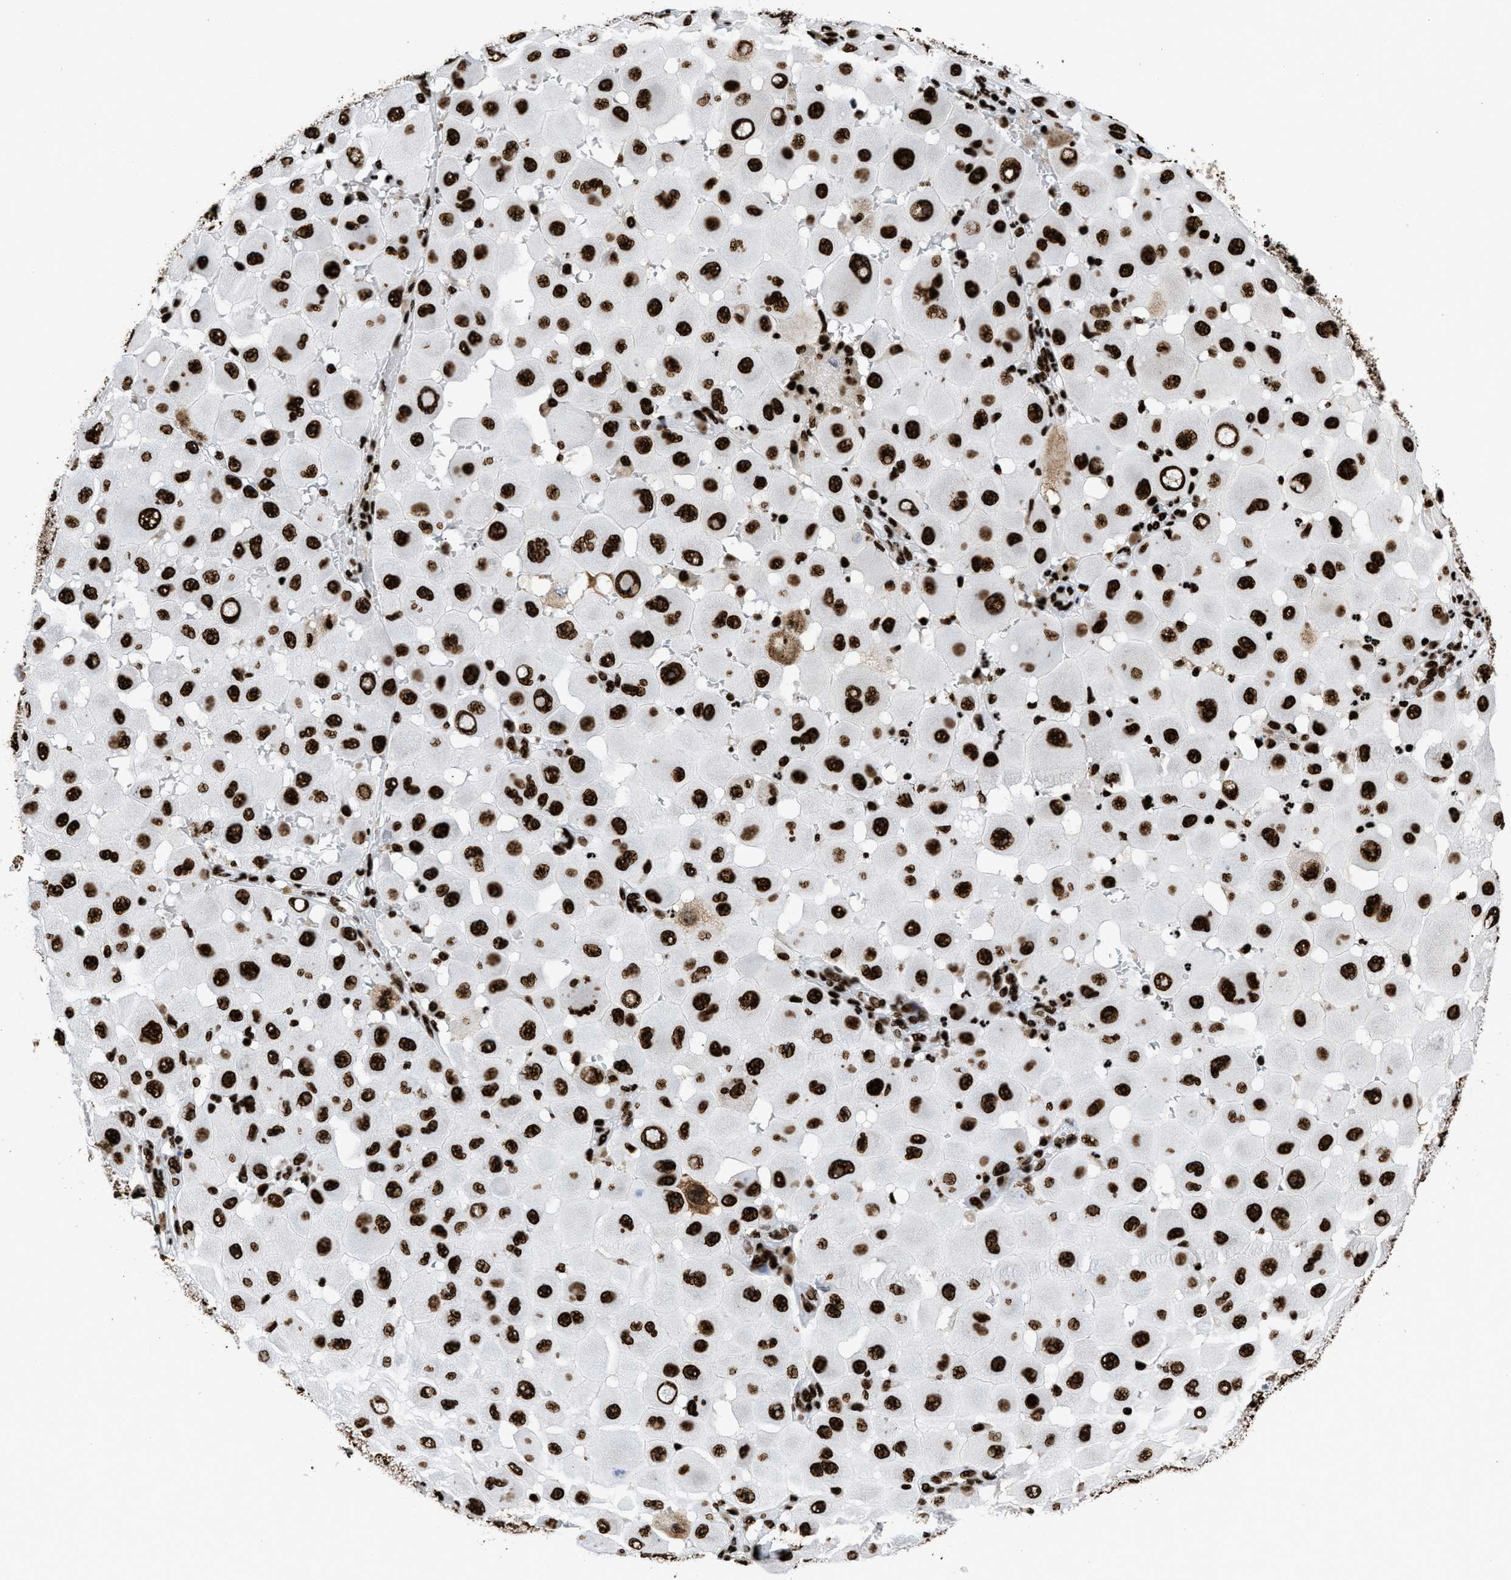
{"staining": {"intensity": "strong", "quantity": ">75%", "location": "nuclear"}, "tissue": "melanoma", "cell_type": "Tumor cells", "image_type": "cancer", "snomed": [{"axis": "morphology", "description": "Malignant melanoma, NOS"}, {"axis": "topography", "description": "Skin"}], "caption": "Immunohistochemistry of malignant melanoma displays high levels of strong nuclear staining in approximately >75% of tumor cells. The staining was performed using DAB, with brown indicating positive protein expression. Nuclei are stained blue with hematoxylin.", "gene": "HNRNPM", "patient": {"sex": "female", "age": 81}}